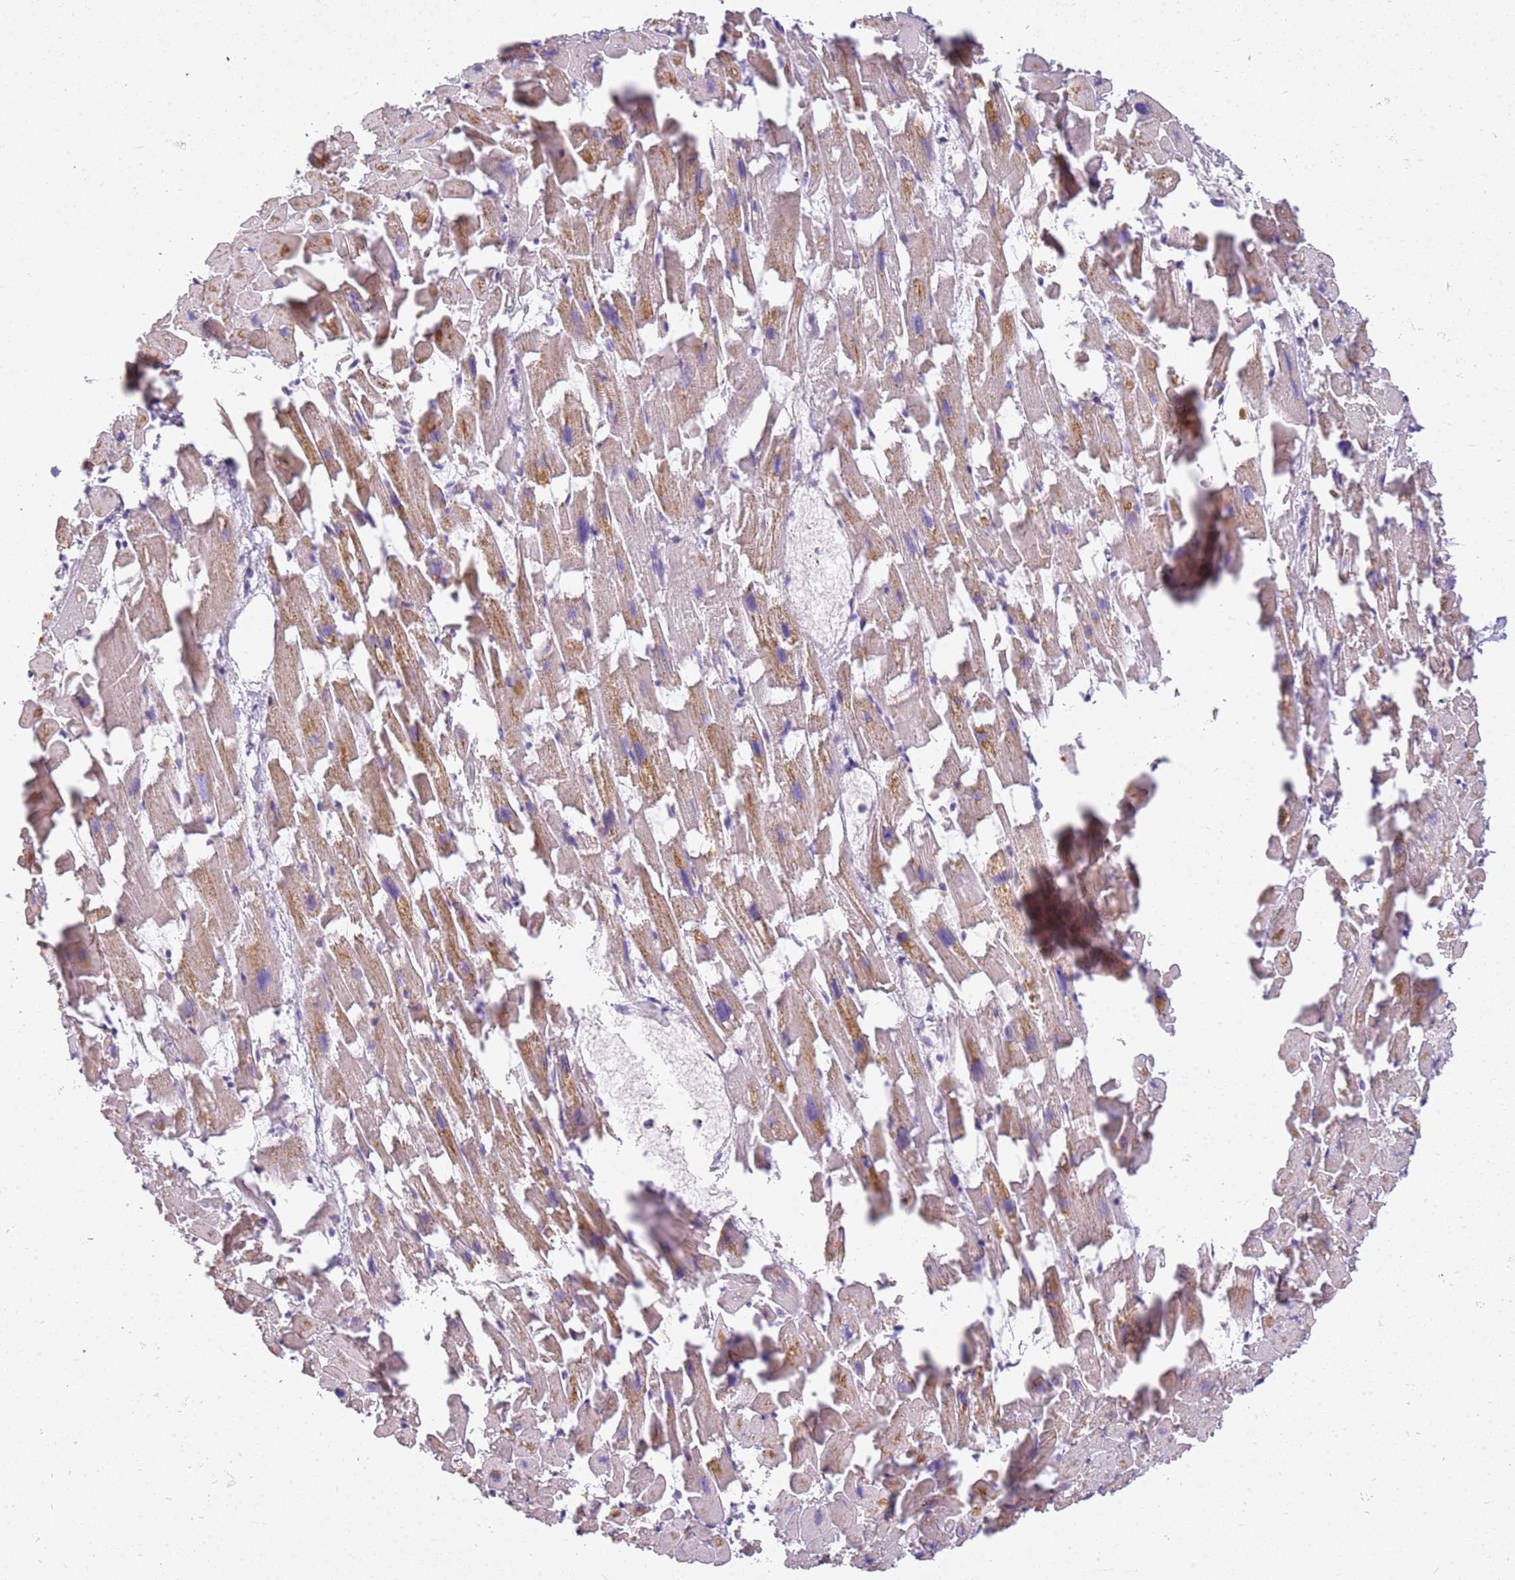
{"staining": {"intensity": "strong", "quantity": "25%-75%", "location": "cytoplasmic/membranous"}, "tissue": "heart muscle", "cell_type": "Cardiomyocytes", "image_type": "normal", "snomed": [{"axis": "morphology", "description": "Normal tissue, NOS"}, {"axis": "topography", "description": "Heart"}], "caption": "This micrograph shows normal heart muscle stained with IHC to label a protein in brown. The cytoplasmic/membranous of cardiomyocytes show strong positivity for the protein. Nuclei are counter-stained blue.", "gene": "TMEM200C", "patient": {"sex": "female", "age": 64}}